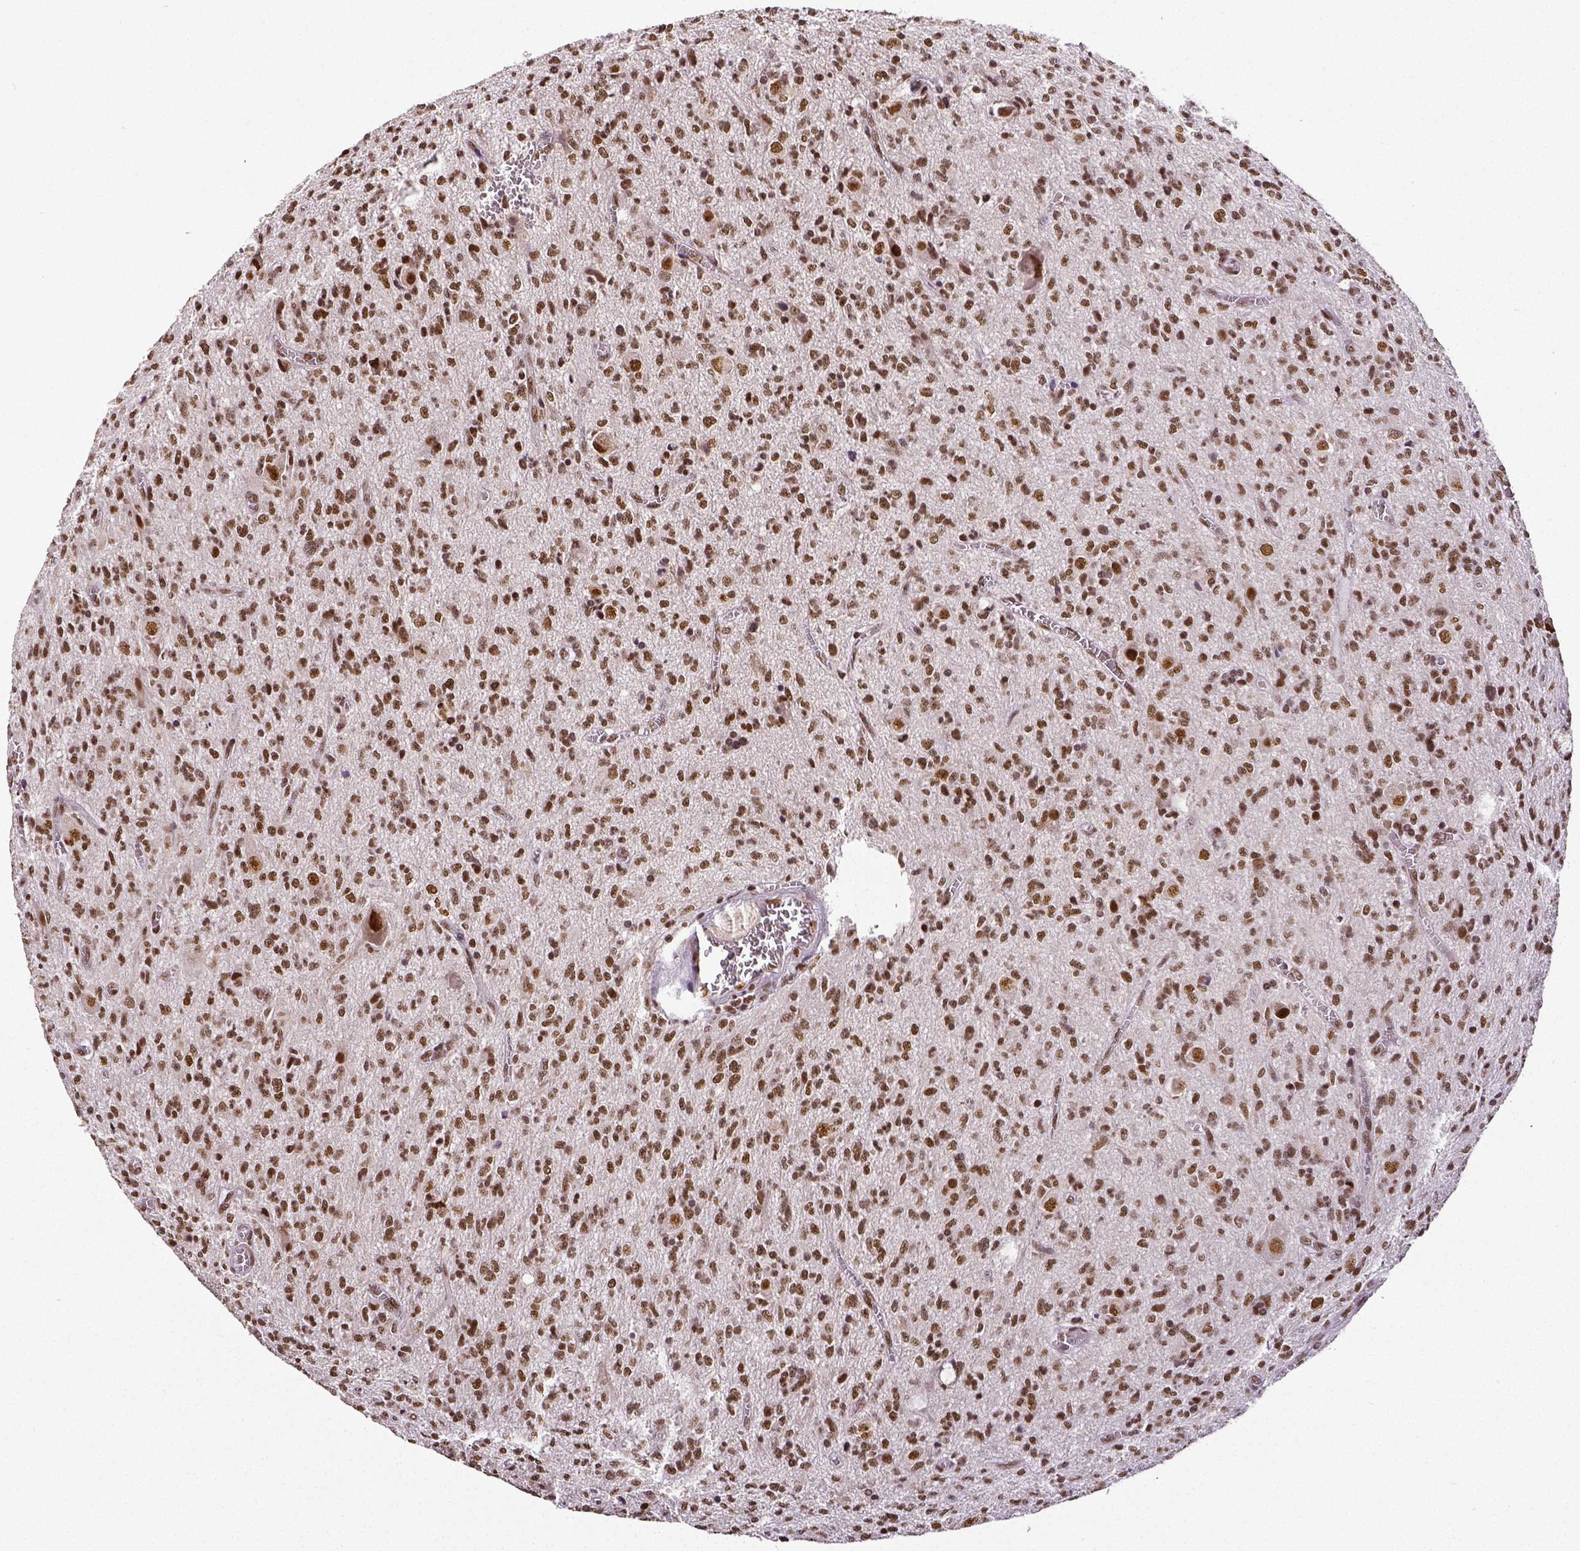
{"staining": {"intensity": "moderate", "quantity": ">75%", "location": "nuclear"}, "tissue": "glioma", "cell_type": "Tumor cells", "image_type": "cancer", "snomed": [{"axis": "morphology", "description": "Glioma, malignant, Low grade"}, {"axis": "topography", "description": "Brain"}], "caption": "A high-resolution photomicrograph shows immunohistochemistry (IHC) staining of malignant low-grade glioma, which reveals moderate nuclear positivity in about >75% of tumor cells.", "gene": "ATRX", "patient": {"sex": "male", "age": 64}}